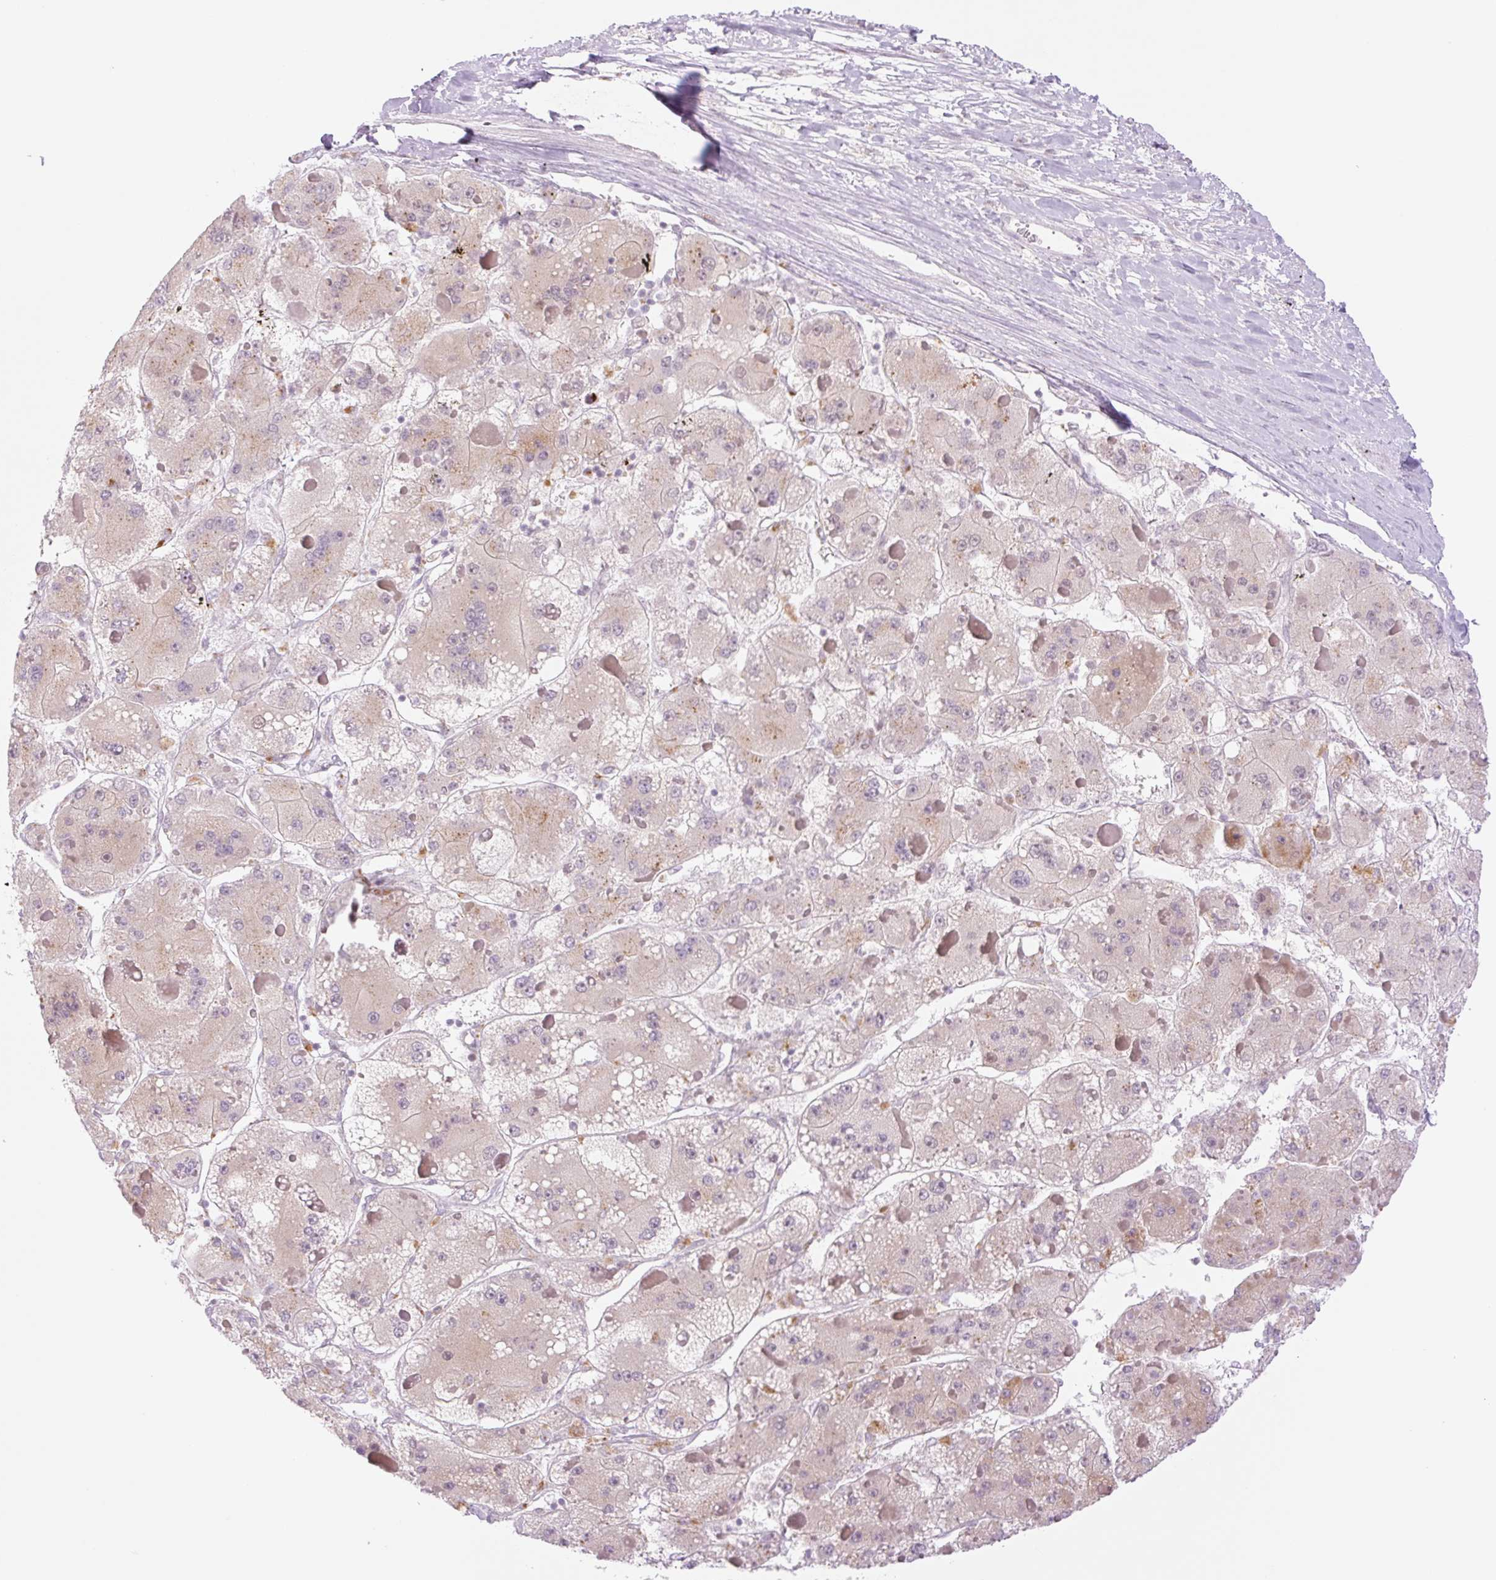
{"staining": {"intensity": "weak", "quantity": "25%-75%", "location": "cytoplasmic/membranous"}, "tissue": "liver cancer", "cell_type": "Tumor cells", "image_type": "cancer", "snomed": [{"axis": "morphology", "description": "Carcinoma, Hepatocellular, NOS"}, {"axis": "topography", "description": "Liver"}], "caption": "Immunohistochemical staining of liver cancer exhibits weak cytoplasmic/membranous protein positivity in approximately 25%-75% of tumor cells.", "gene": "SPRYD4", "patient": {"sex": "female", "age": 73}}